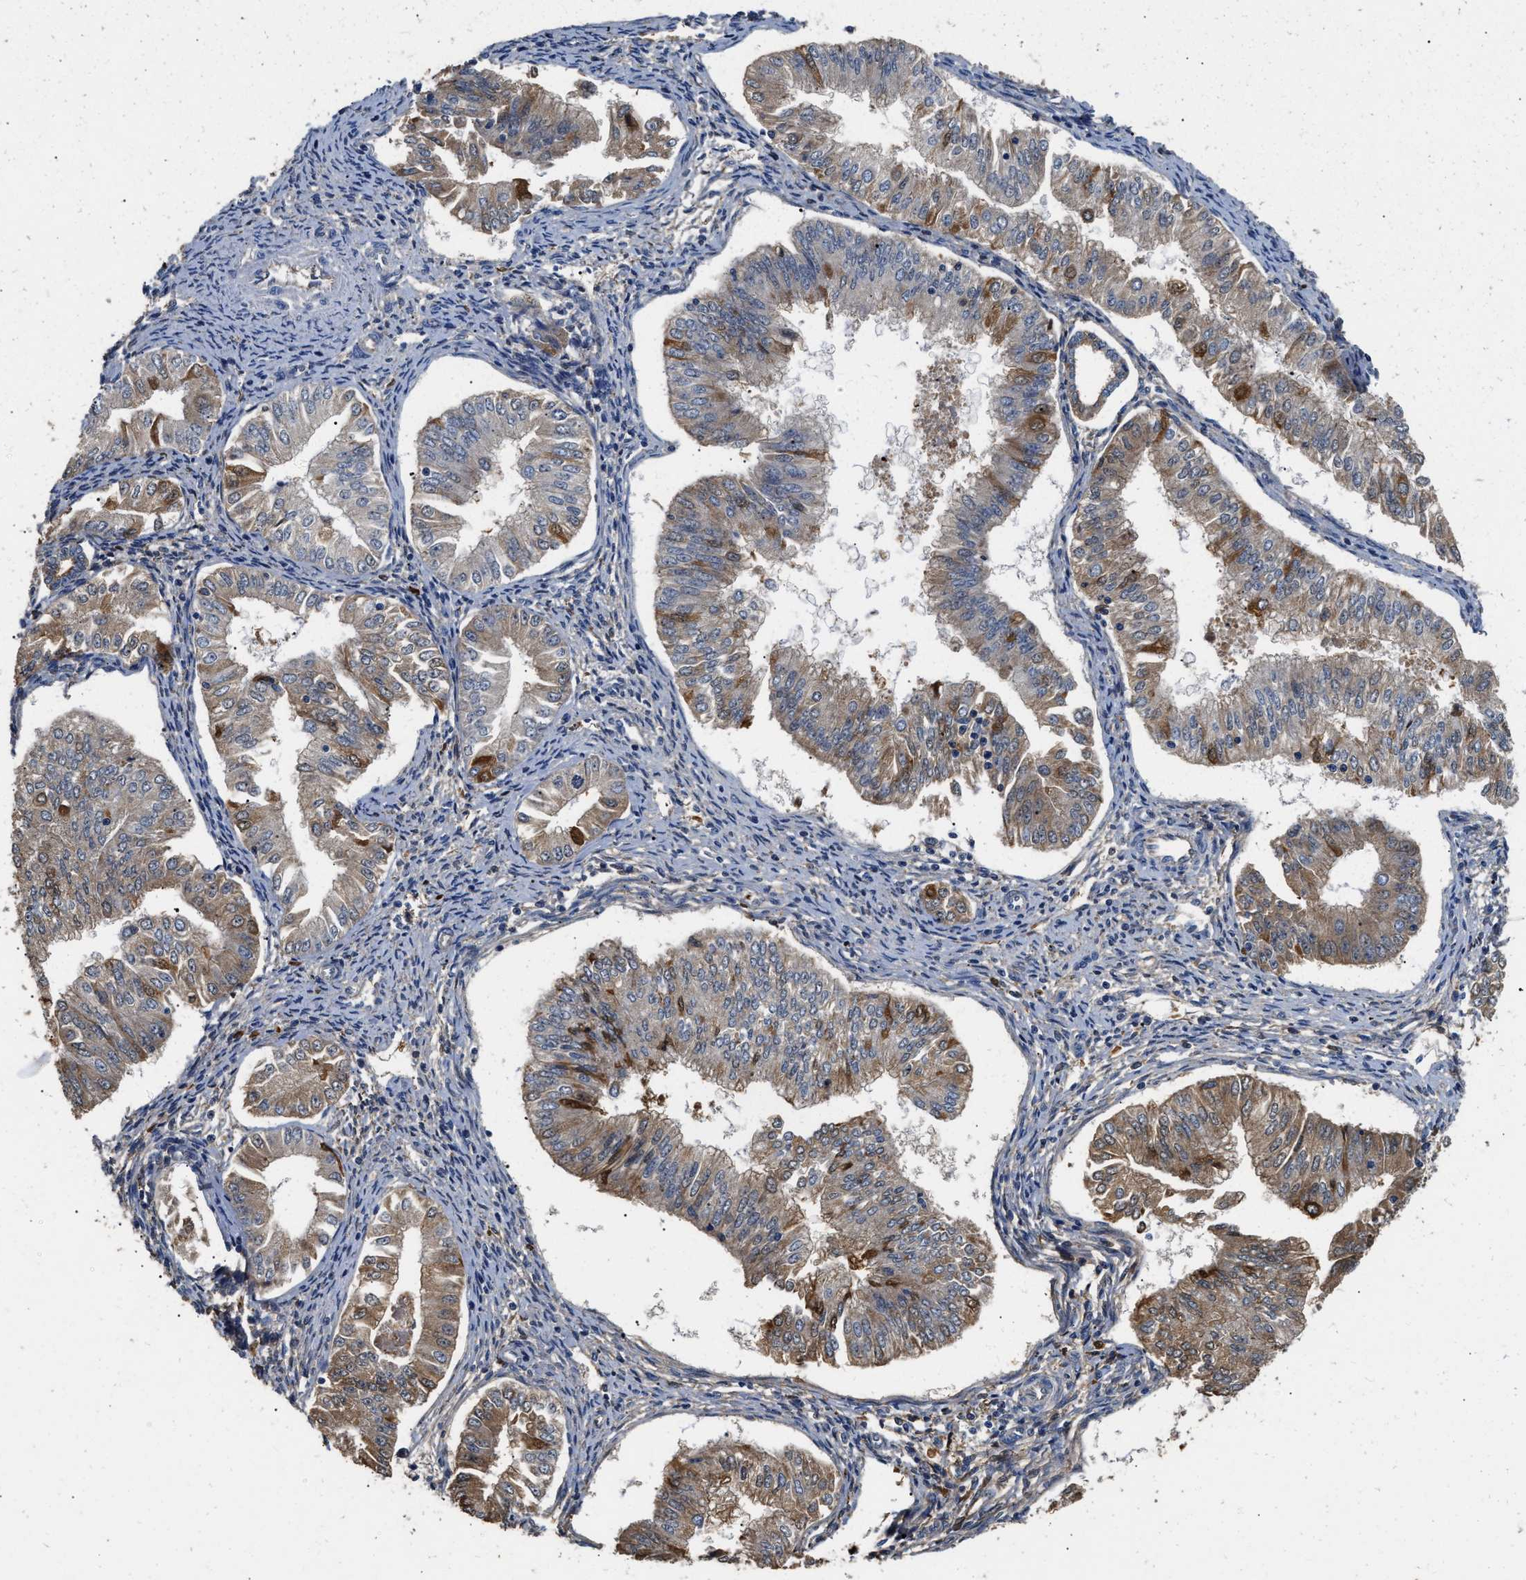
{"staining": {"intensity": "moderate", "quantity": ">75%", "location": "cytoplasmic/membranous"}, "tissue": "endometrial cancer", "cell_type": "Tumor cells", "image_type": "cancer", "snomed": [{"axis": "morphology", "description": "Normal tissue, NOS"}, {"axis": "morphology", "description": "Adenocarcinoma, NOS"}, {"axis": "topography", "description": "Endometrium"}], "caption": "Immunohistochemistry photomicrograph of adenocarcinoma (endometrial) stained for a protein (brown), which demonstrates medium levels of moderate cytoplasmic/membranous expression in approximately >75% of tumor cells.", "gene": "C3", "patient": {"sex": "female", "age": 53}}